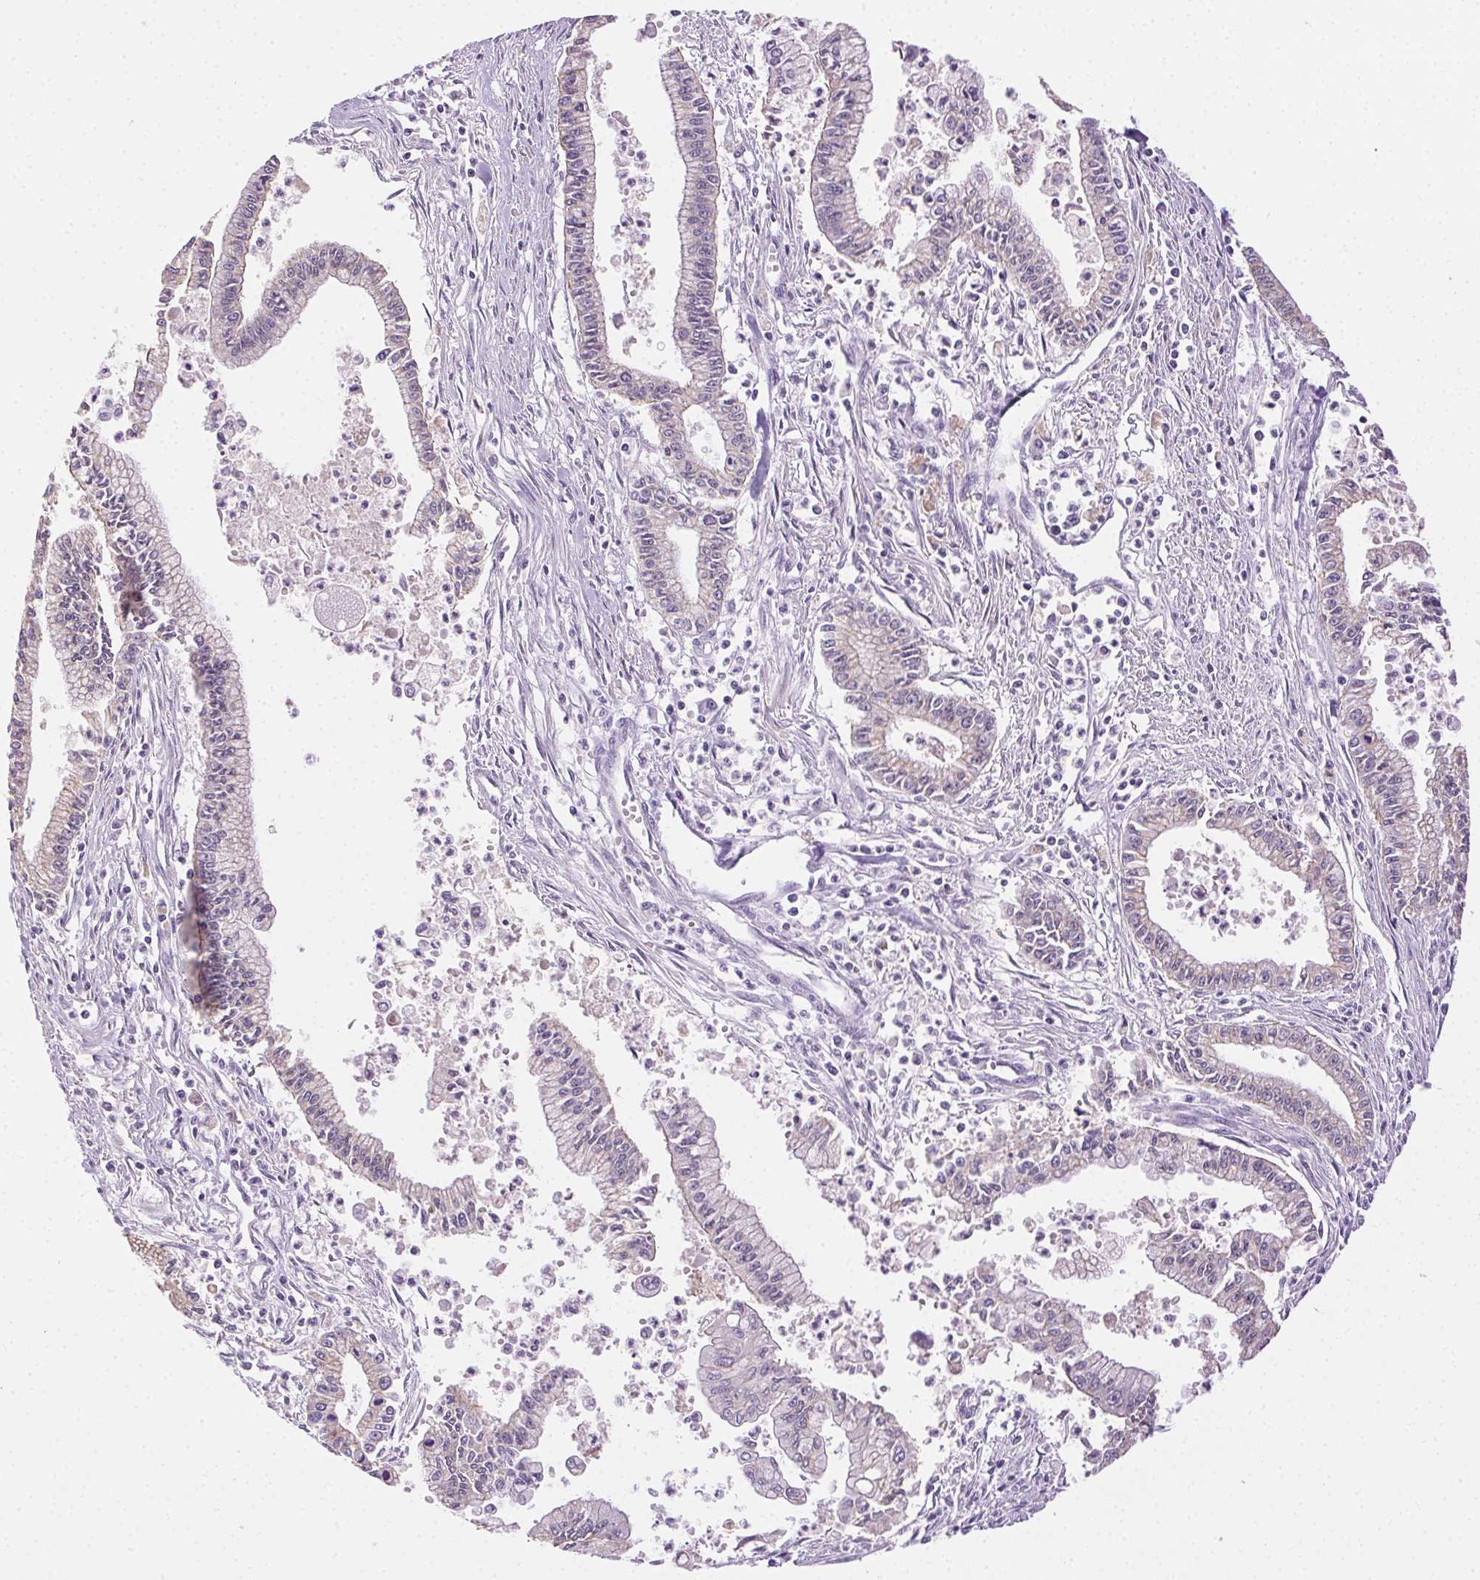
{"staining": {"intensity": "negative", "quantity": "none", "location": "none"}, "tissue": "pancreatic cancer", "cell_type": "Tumor cells", "image_type": "cancer", "snomed": [{"axis": "morphology", "description": "Adenocarcinoma, NOS"}, {"axis": "topography", "description": "Pancreas"}], "caption": "An IHC micrograph of pancreatic adenocarcinoma is shown. There is no staining in tumor cells of pancreatic adenocarcinoma.", "gene": "CLDN10", "patient": {"sex": "female", "age": 65}}